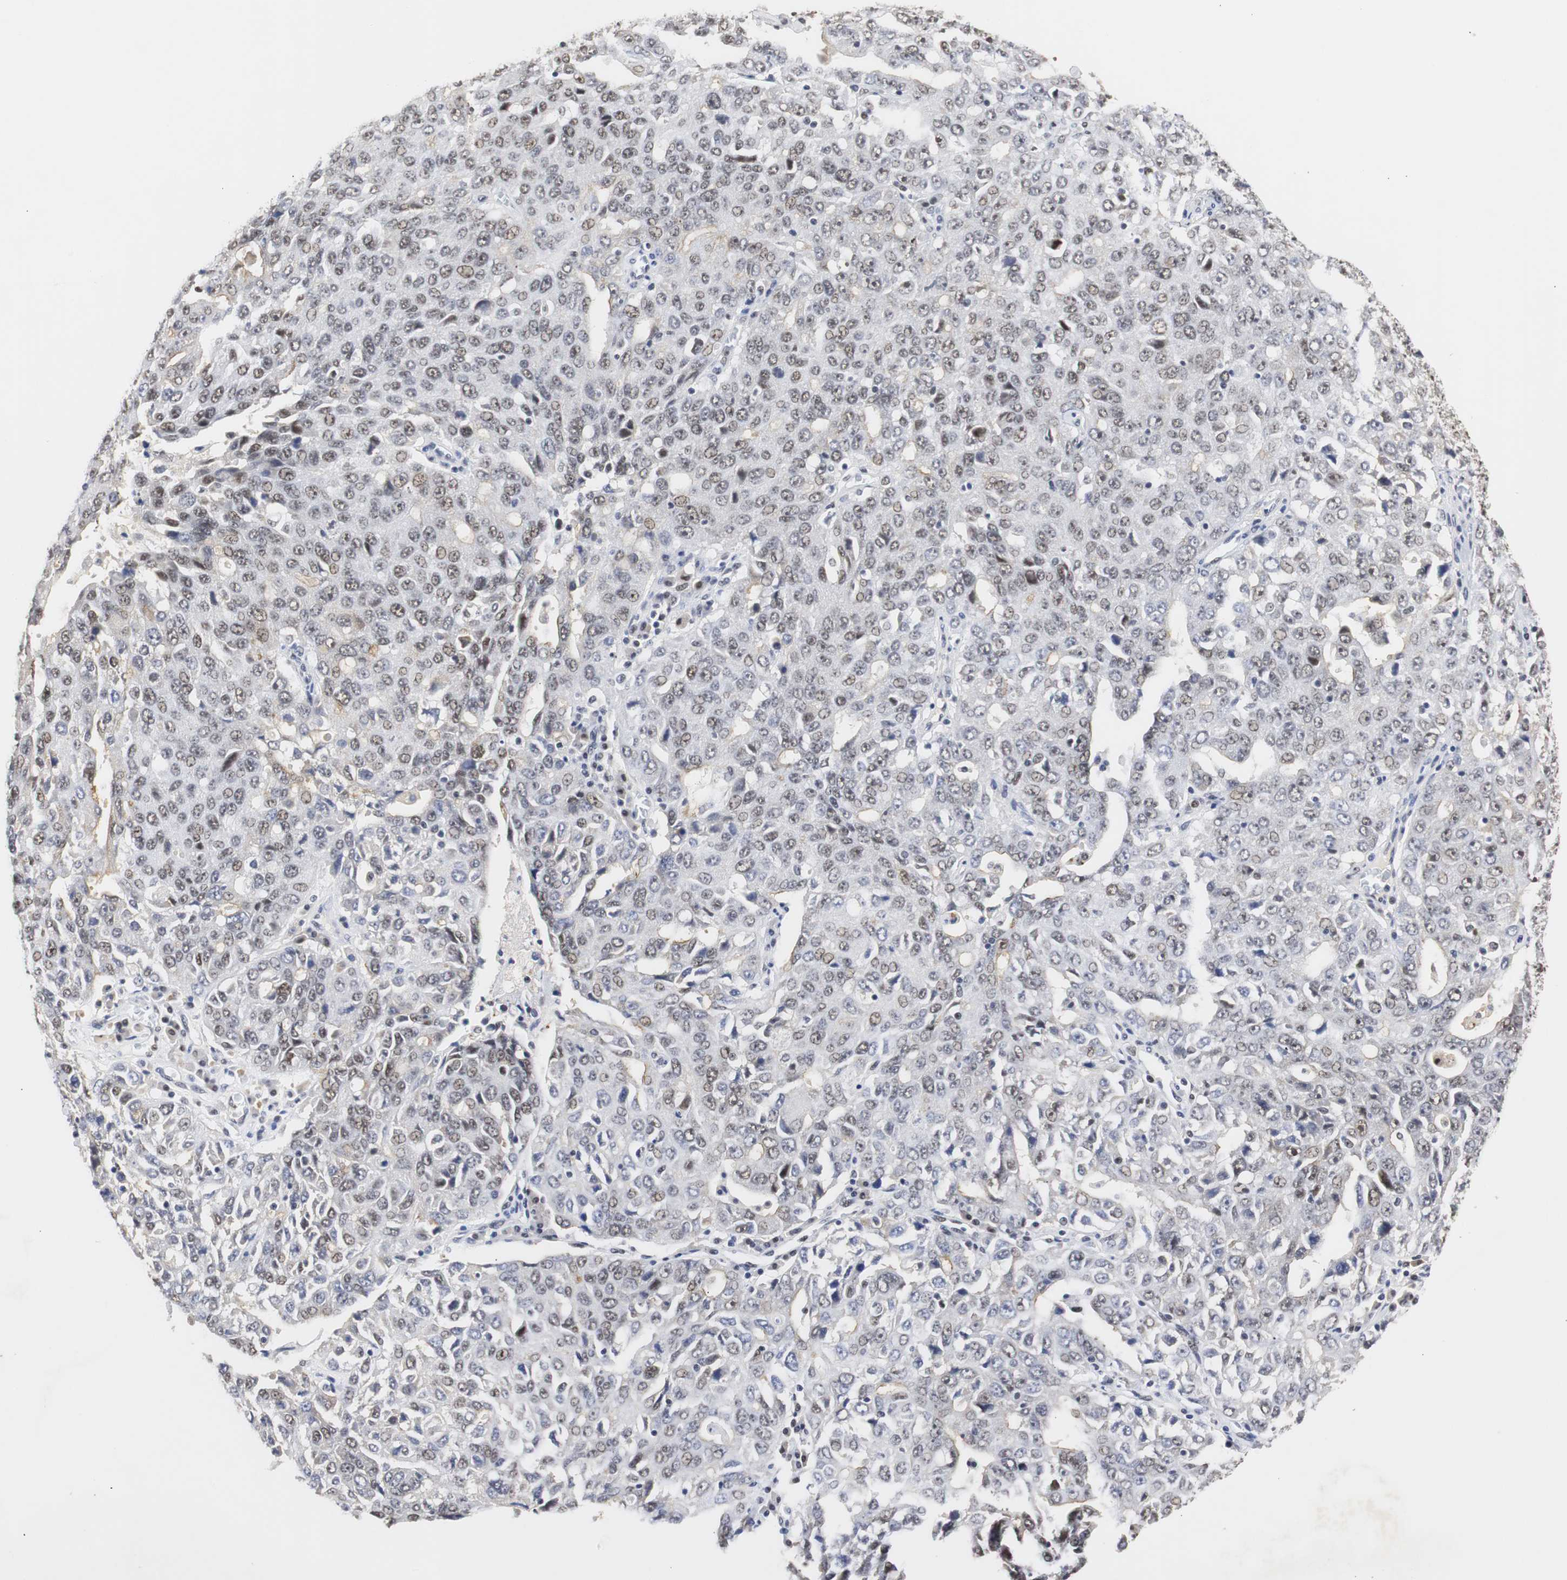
{"staining": {"intensity": "weak", "quantity": "<25%", "location": "nuclear"}, "tissue": "ovarian cancer", "cell_type": "Tumor cells", "image_type": "cancer", "snomed": [{"axis": "morphology", "description": "Carcinoma, endometroid"}, {"axis": "topography", "description": "Ovary"}], "caption": "IHC photomicrograph of neoplastic tissue: ovarian cancer (endometroid carcinoma) stained with DAB displays no significant protein staining in tumor cells. (IHC, brightfield microscopy, high magnification).", "gene": "ZFC3H1", "patient": {"sex": "female", "age": 62}}